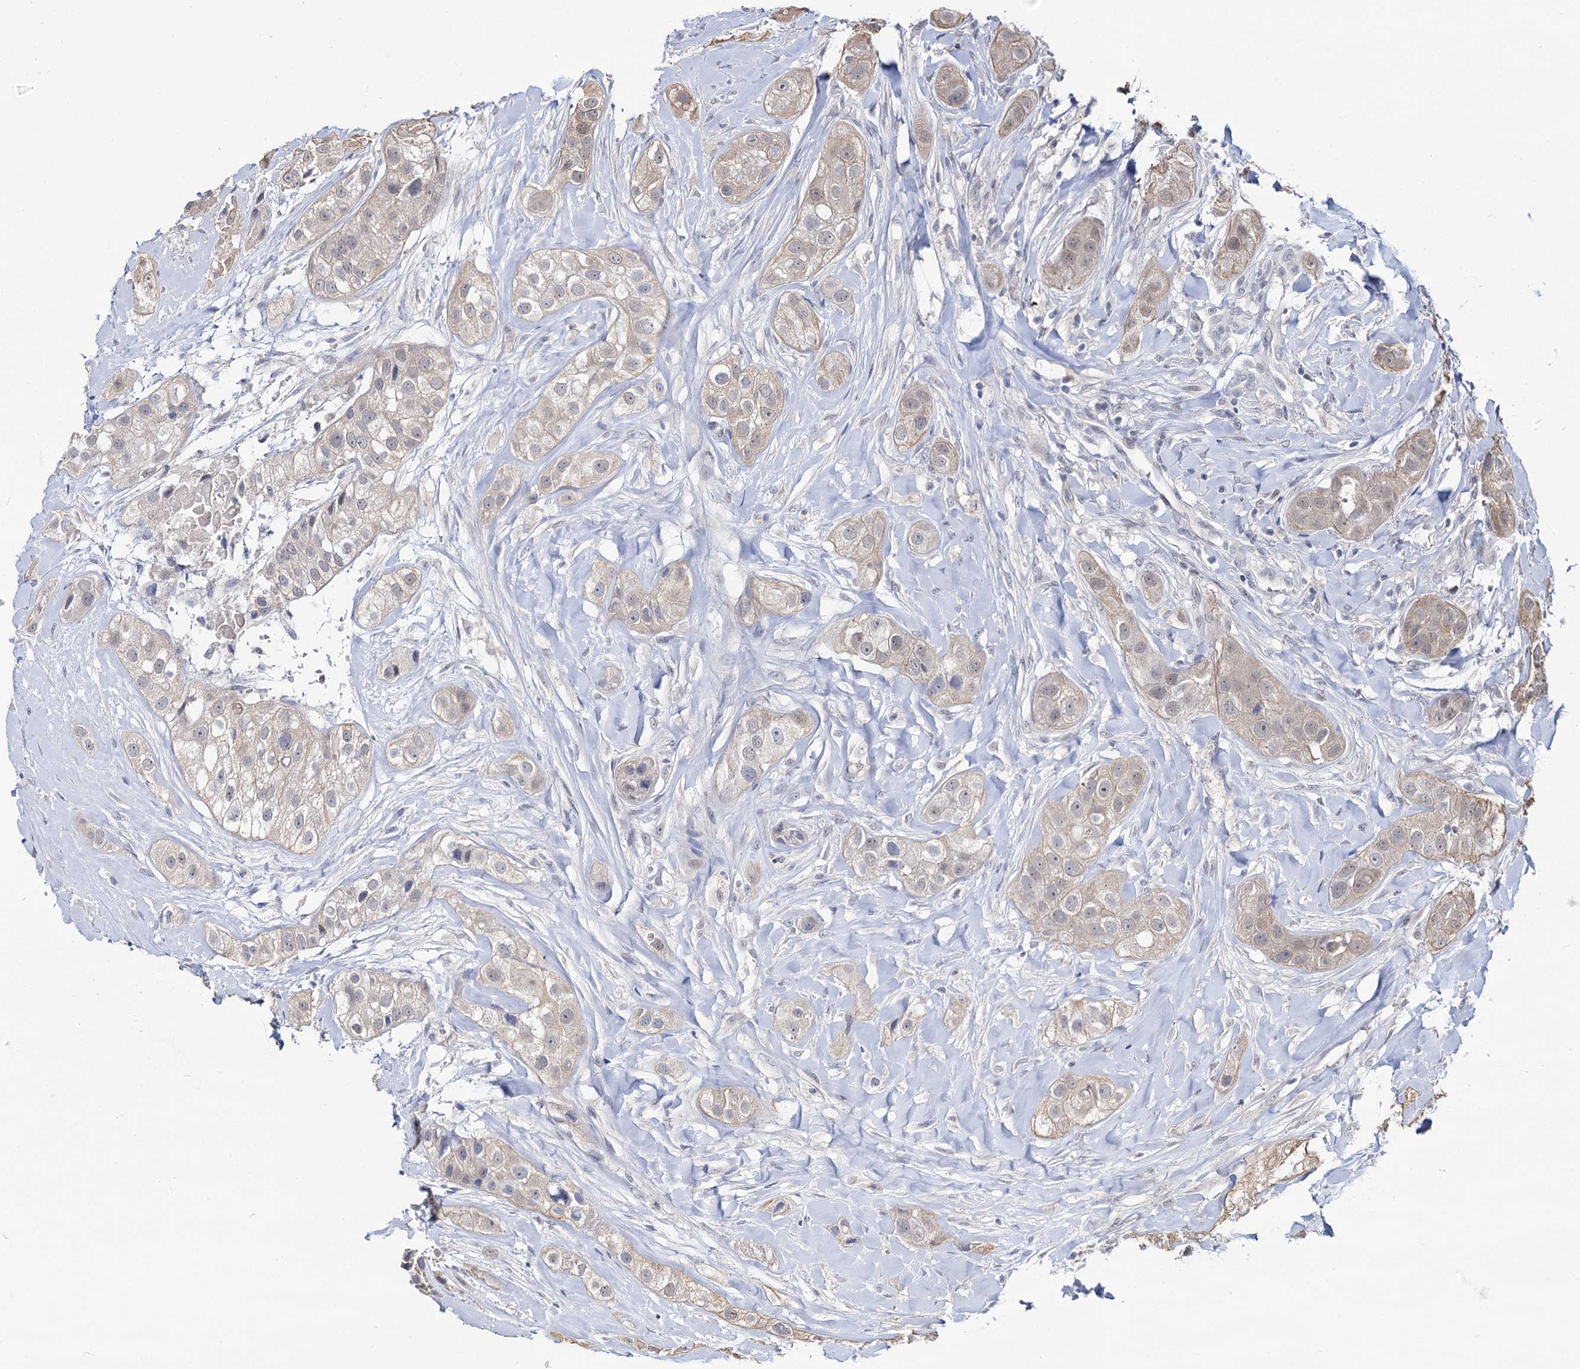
{"staining": {"intensity": "weak", "quantity": ">75%", "location": "cytoplasmic/membranous,nuclear"}, "tissue": "head and neck cancer", "cell_type": "Tumor cells", "image_type": "cancer", "snomed": [{"axis": "morphology", "description": "Normal tissue, NOS"}, {"axis": "morphology", "description": "Squamous cell carcinoma, NOS"}, {"axis": "topography", "description": "Skeletal muscle"}, {"axis": "topography", "description": "Head-Neck"}], "caption": "DAB (3,3'-diaminobenzidine) immunohistochemical staining of head and neck cancer (squamous cell carcinoma) reveals weak cytoplasmic/membranous and nuclear protein expression in about >75% of tumor cells. The staining was performed using DAB (3,3'-diaminobenzidine), with brown indicating positive protein expression. Nuclei are stained blue with hematoxylin.", "gene": "NEK10", "patient": {"sex": "male", "age": 51}}